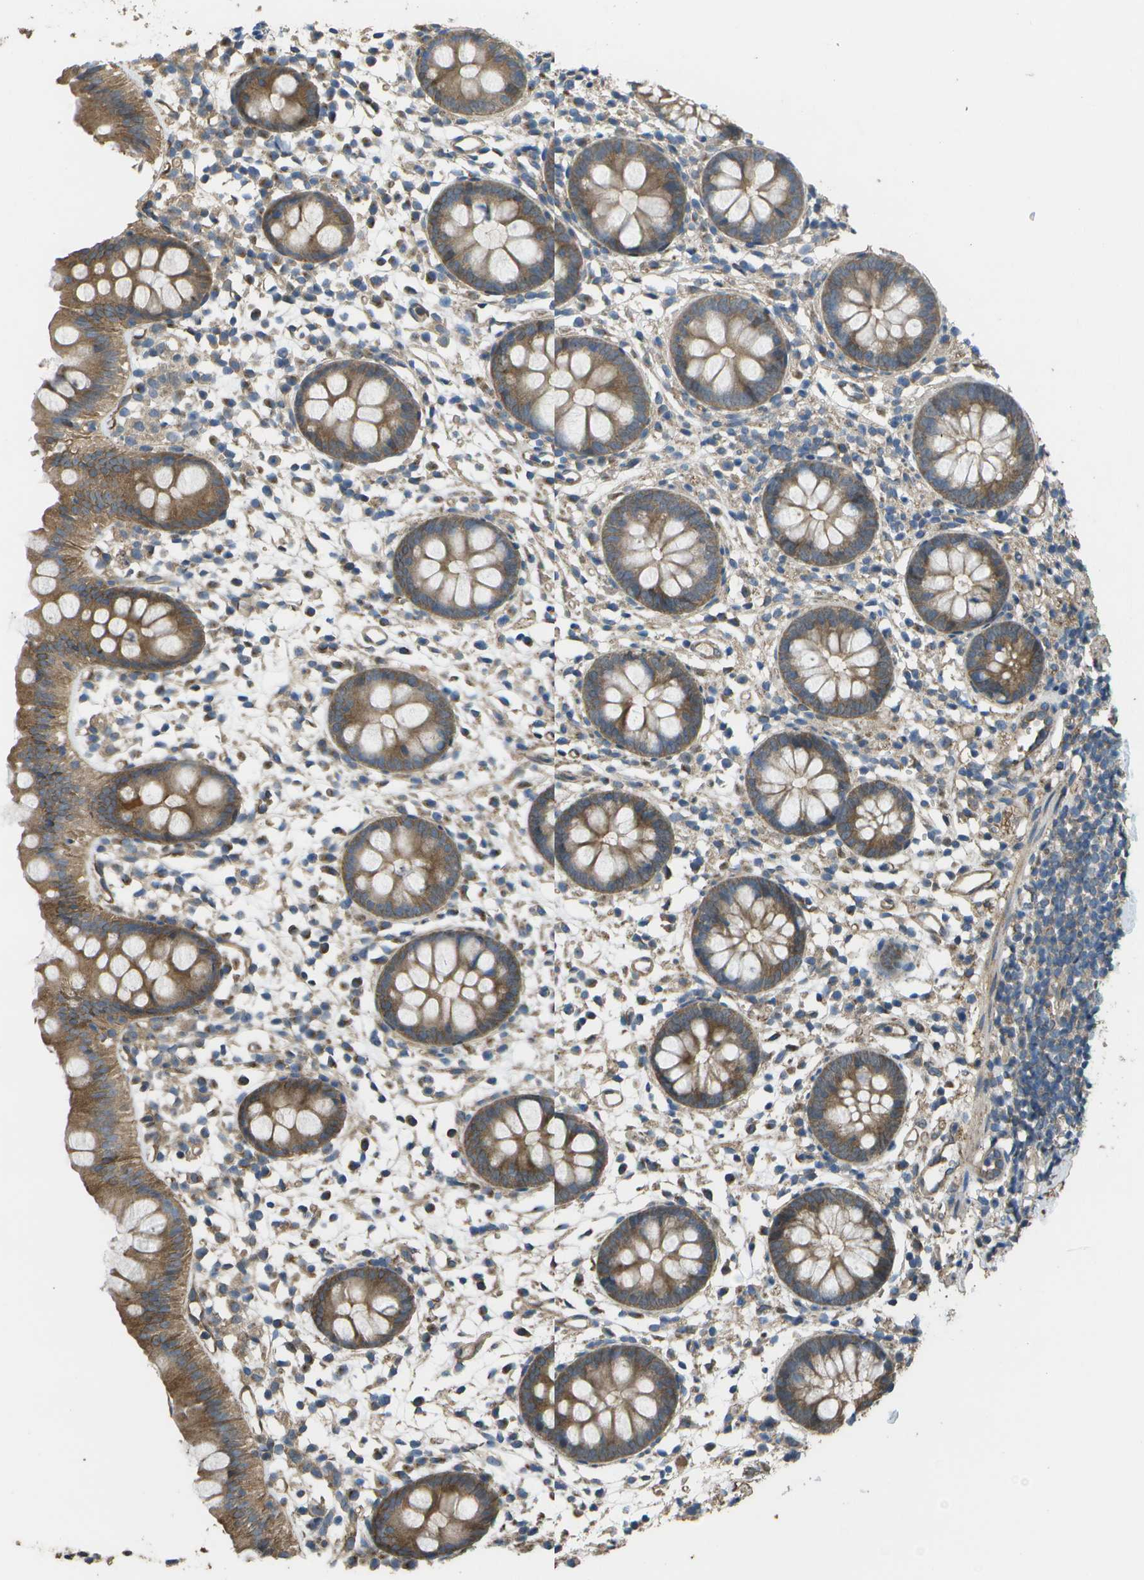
{"staining": {"intensity": "moderate", "quantity": ">75%", "location": "cytoplasmic/membranous"}, "tissue": "appendix", "cell_type": "Glandular cells", "image_type": "normal", "snomed": [{"axis": "morphology", "description": "Normal tissue, NOS"}, {"axis": "topography", "description": "Appendix"}], "caption": "Protein staining displays moderate cytoplasmic/membranous positivity in approximately >75% of glandular cells in unremarkable appendix.", "gene": "CLNS1A", "patient": {"sex": "female", "age": 20}}